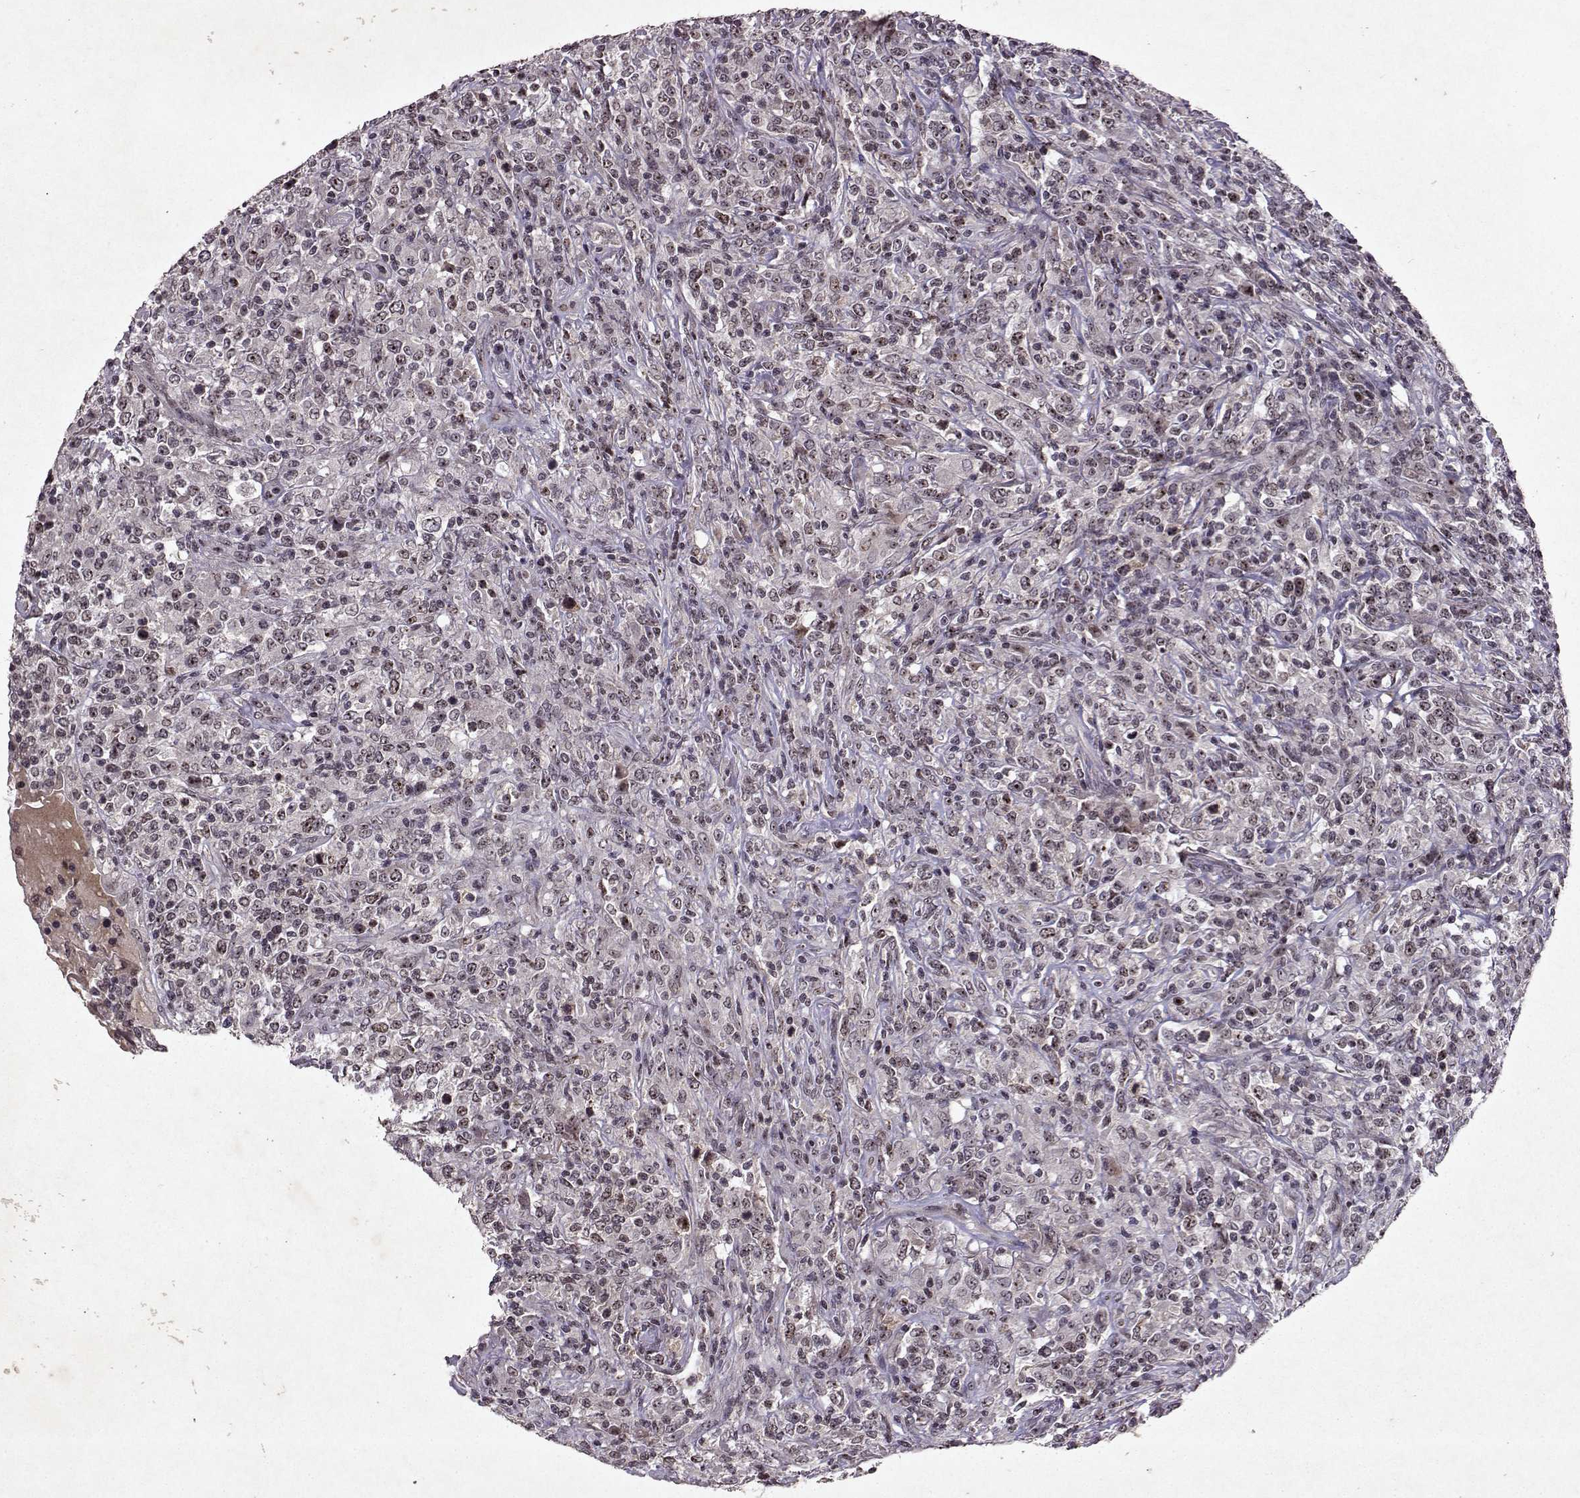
{"staining": {"intensity": "negative", "quantity": "none", "location": "none"}, "tissue": "lymphoma", "cell_type": "Tumor cells", "image_type": "cancer", "snomed": [{"axis": "morphology", "description": "Malignant lymphoma, non-Hodgkin's type, High grade"}, {"axis": "topography", "description": "Lung"}], "caption": "Immunohistochemistry of human malignant lymphoma, non-Hodgkin's type (high-grade) shows no staining in tumor cells. (Stains: DAB immunohistochemistry (IHC) with hematoxylin counter stain, Microscopy: brightfield microscopy at high magnification).", "gene": "DDX56", "patient": {"sex": "male", "age": 79}}